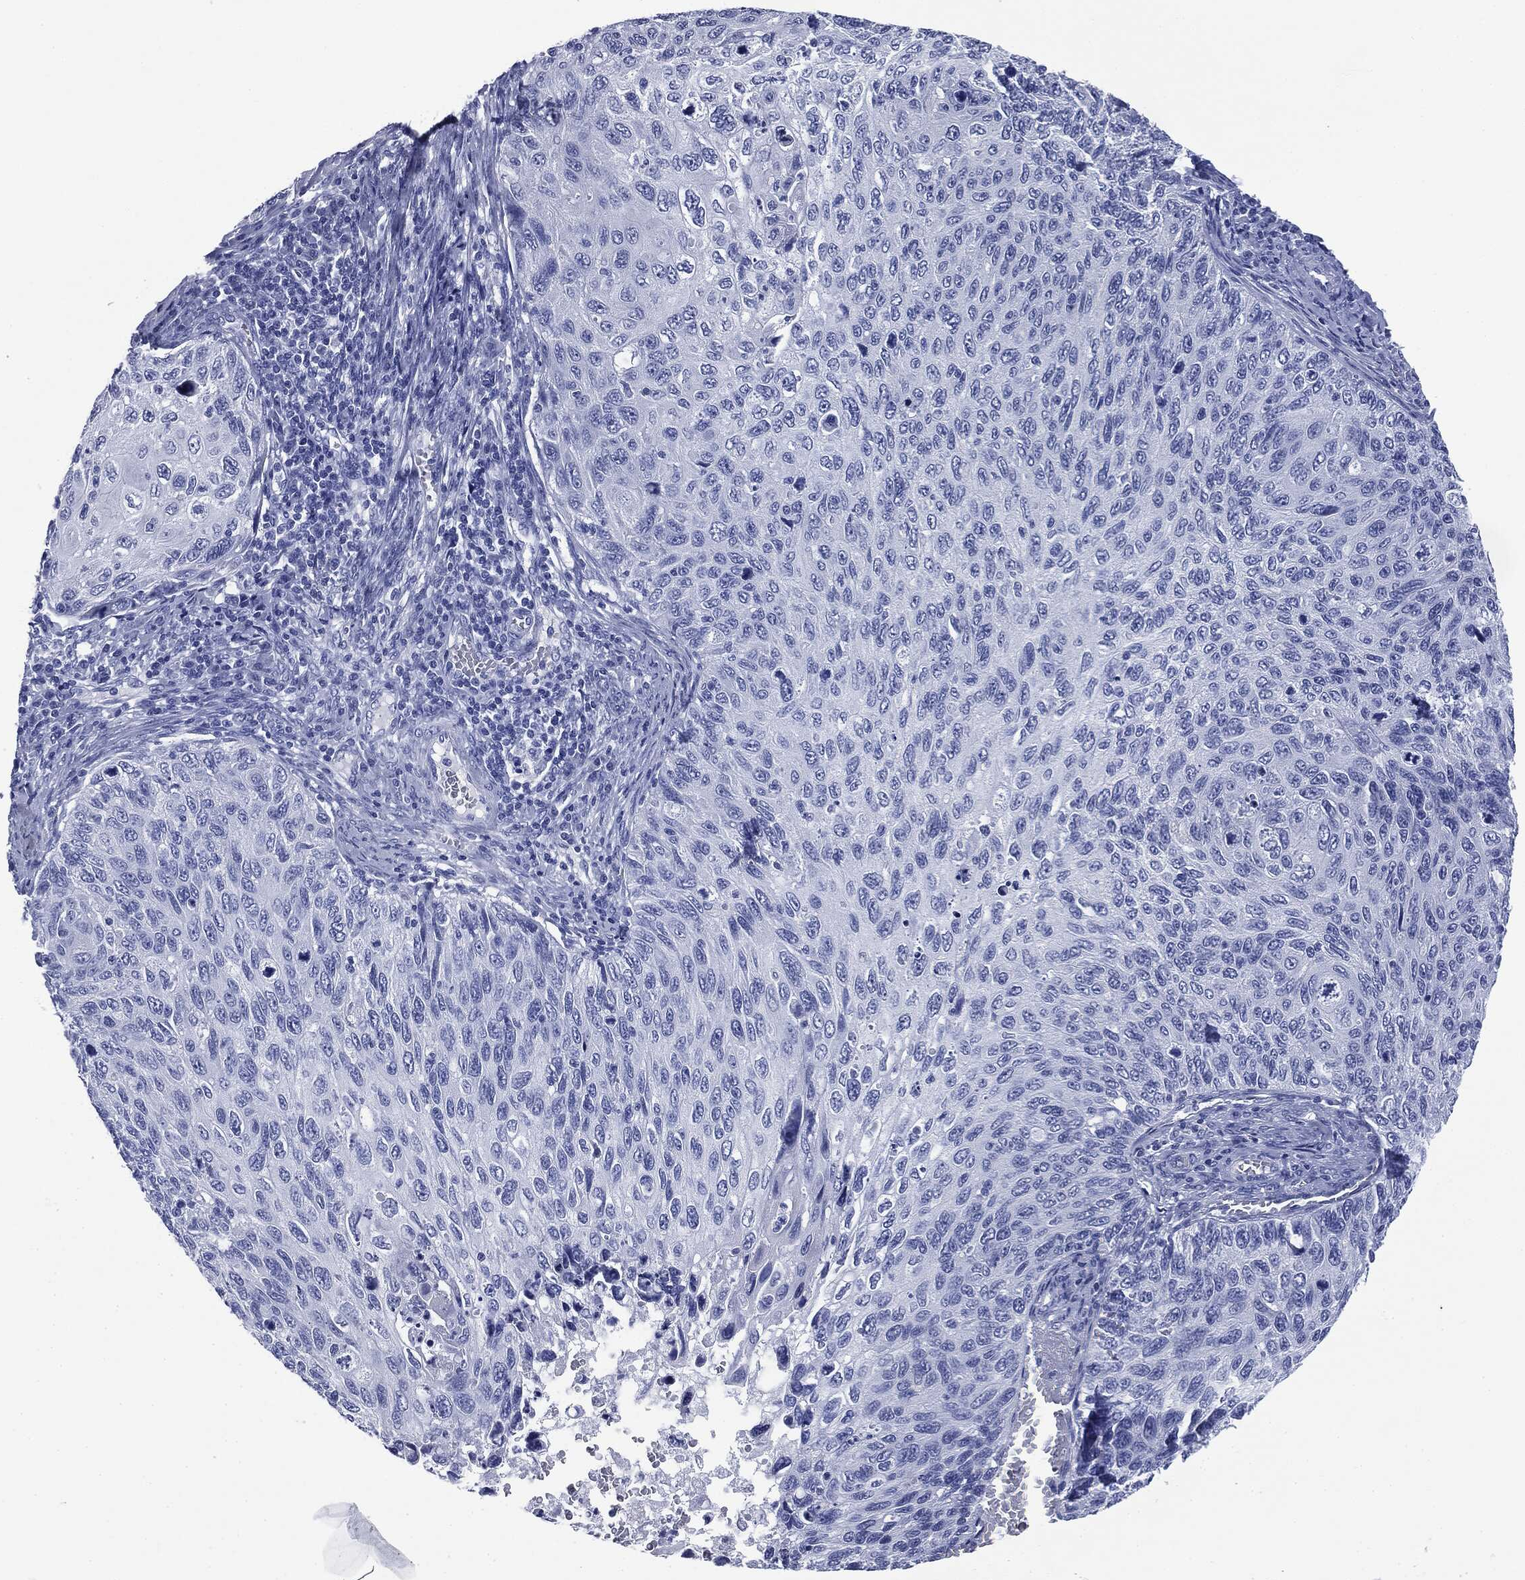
{"staining": {"intensity": "negative", "quantity": "none", "location": "none"}, "tissue": "cervical cancer", "cell_type": "Tumor cells", "image_type": "cancer", "snomed": [{"axis": "morphology", "description": "Squamous cell carcinoma, NOS"}, {"axis": "topography", "description": "Cervix"}], "caption": "Tumor cells are negative for protein expression in human cervical squamous cell carcinoma.", "gene": "ATP2A1", "patient": {"sex": "female", "age": 70}}